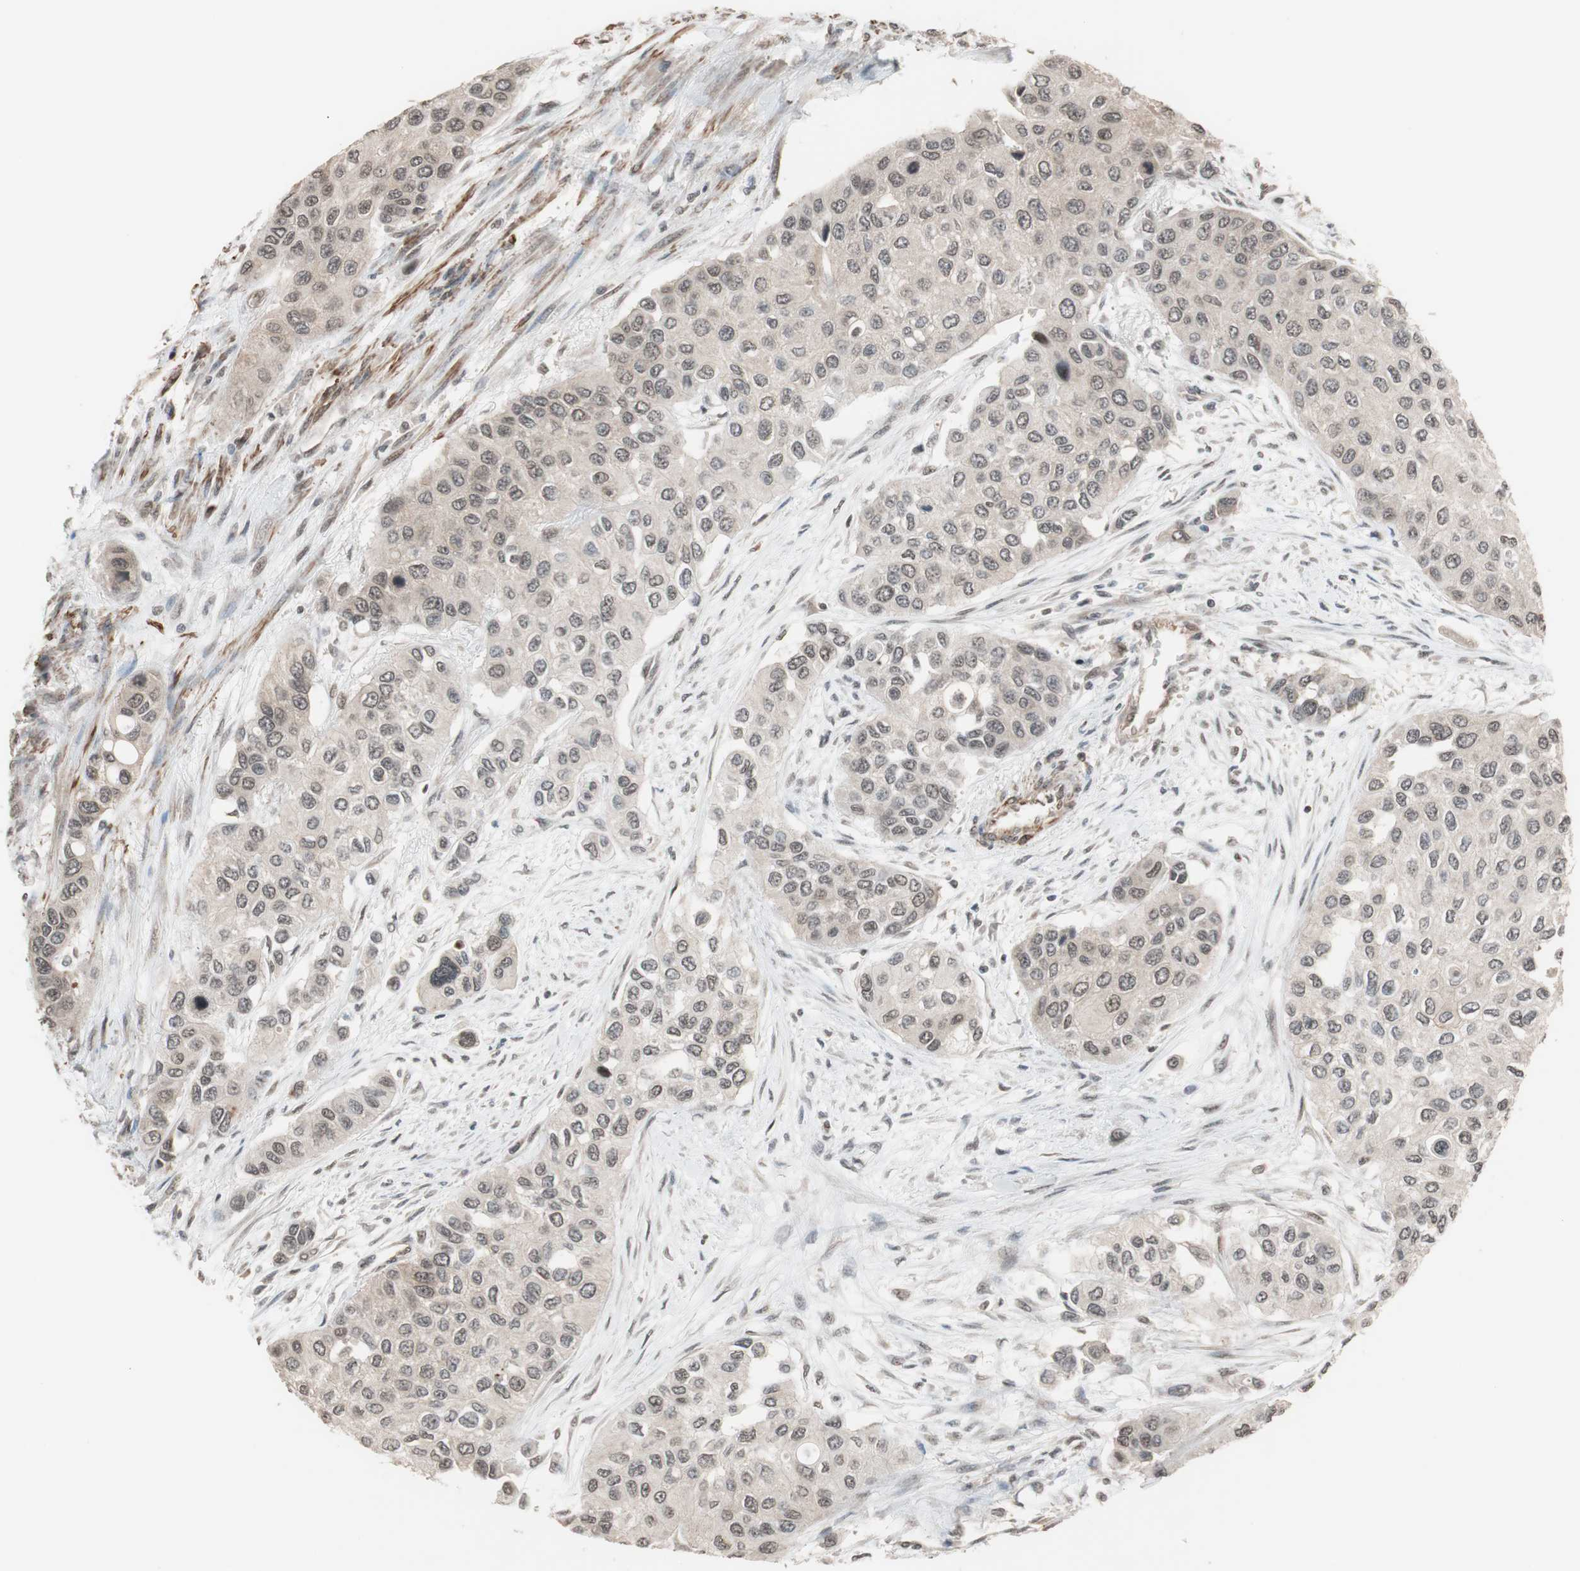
{"staining": {"intensity": "weak", "quantity": ">75%", "location": "cytoplasmic/membranous"}, "tissue": "urothelial cancer", "cell_type": "Tumor cells", "image_type": "cancer", "snomed": [{"axis": "morphology", "description": "Urothelial carcinoma, High grade"}, {"axis": "topography", "description": "Urinary bladder"}], "caption": "Protein analysis of urothelial carcinoma (high-grade) tissue reveals weak cytoplasmic/membranous expression in approximately >75% of tumor cells.", "gene": "DRAP1", "patient": {"sex": "female", "age": 56}}